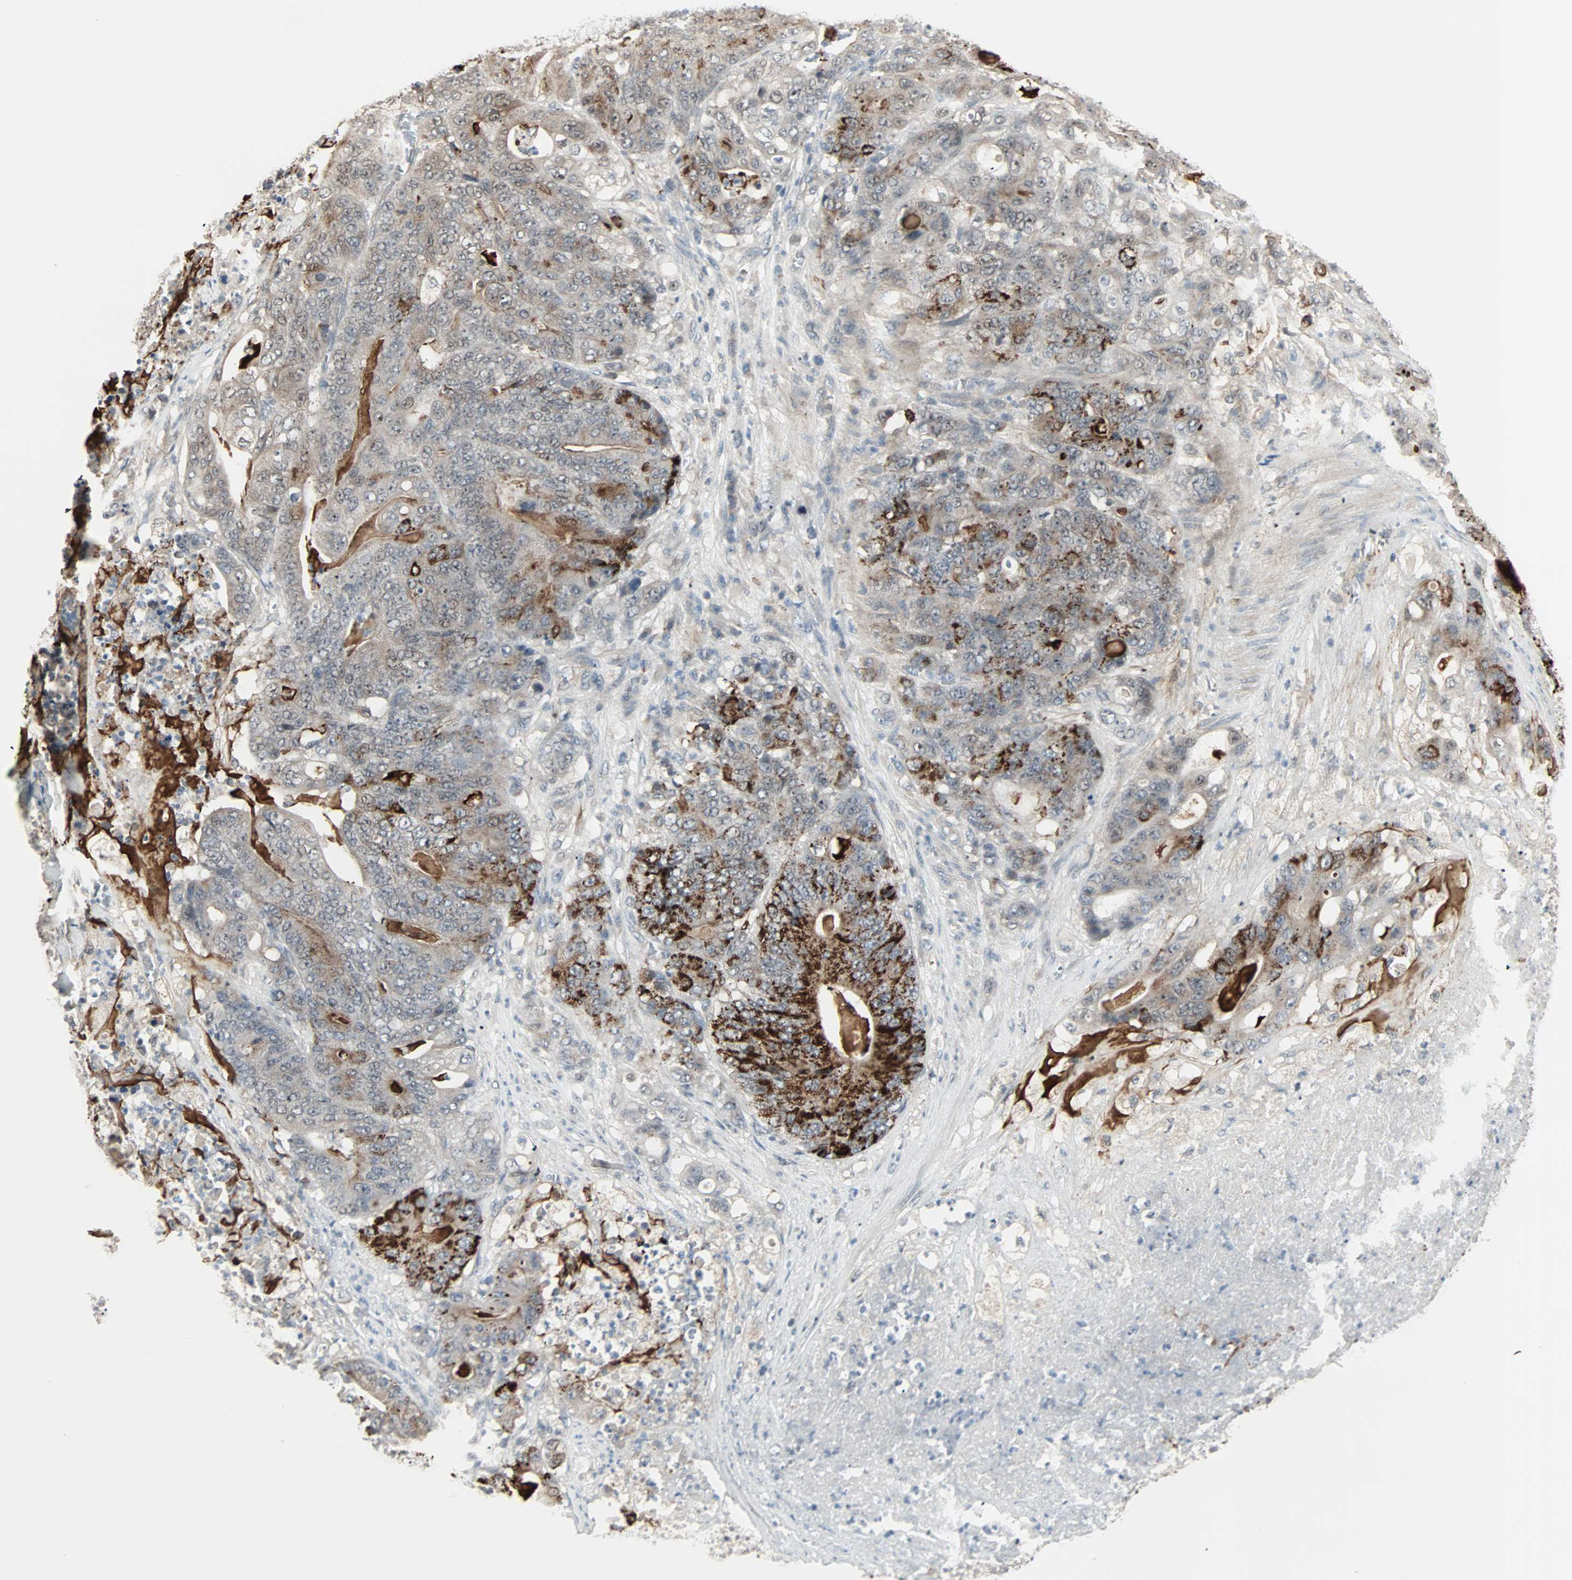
{"staining": {"intensity": "strong", "quantity": "25%-75%", "location": "cytoplasmic/membranous"}, "tissue": "stomach cancer", "cell_type": "Tumor cells", "image_type": "cancer", "snomed": [{"axis": "morphology", "description": "Adenocarcinoma, NOS"}, {"axis": "topography", "description": "Stomach"}], "caption": "Immunohistochemistry (IHC) photomicrograph of human stomach cancer stained for a protein (brown), which shows high levels of strong cytoplasmic/membranous positivity in about 25%-75% of tumor cells.", "gene": "KDM4A", "patient": {"sex": "female", "age": 73}}